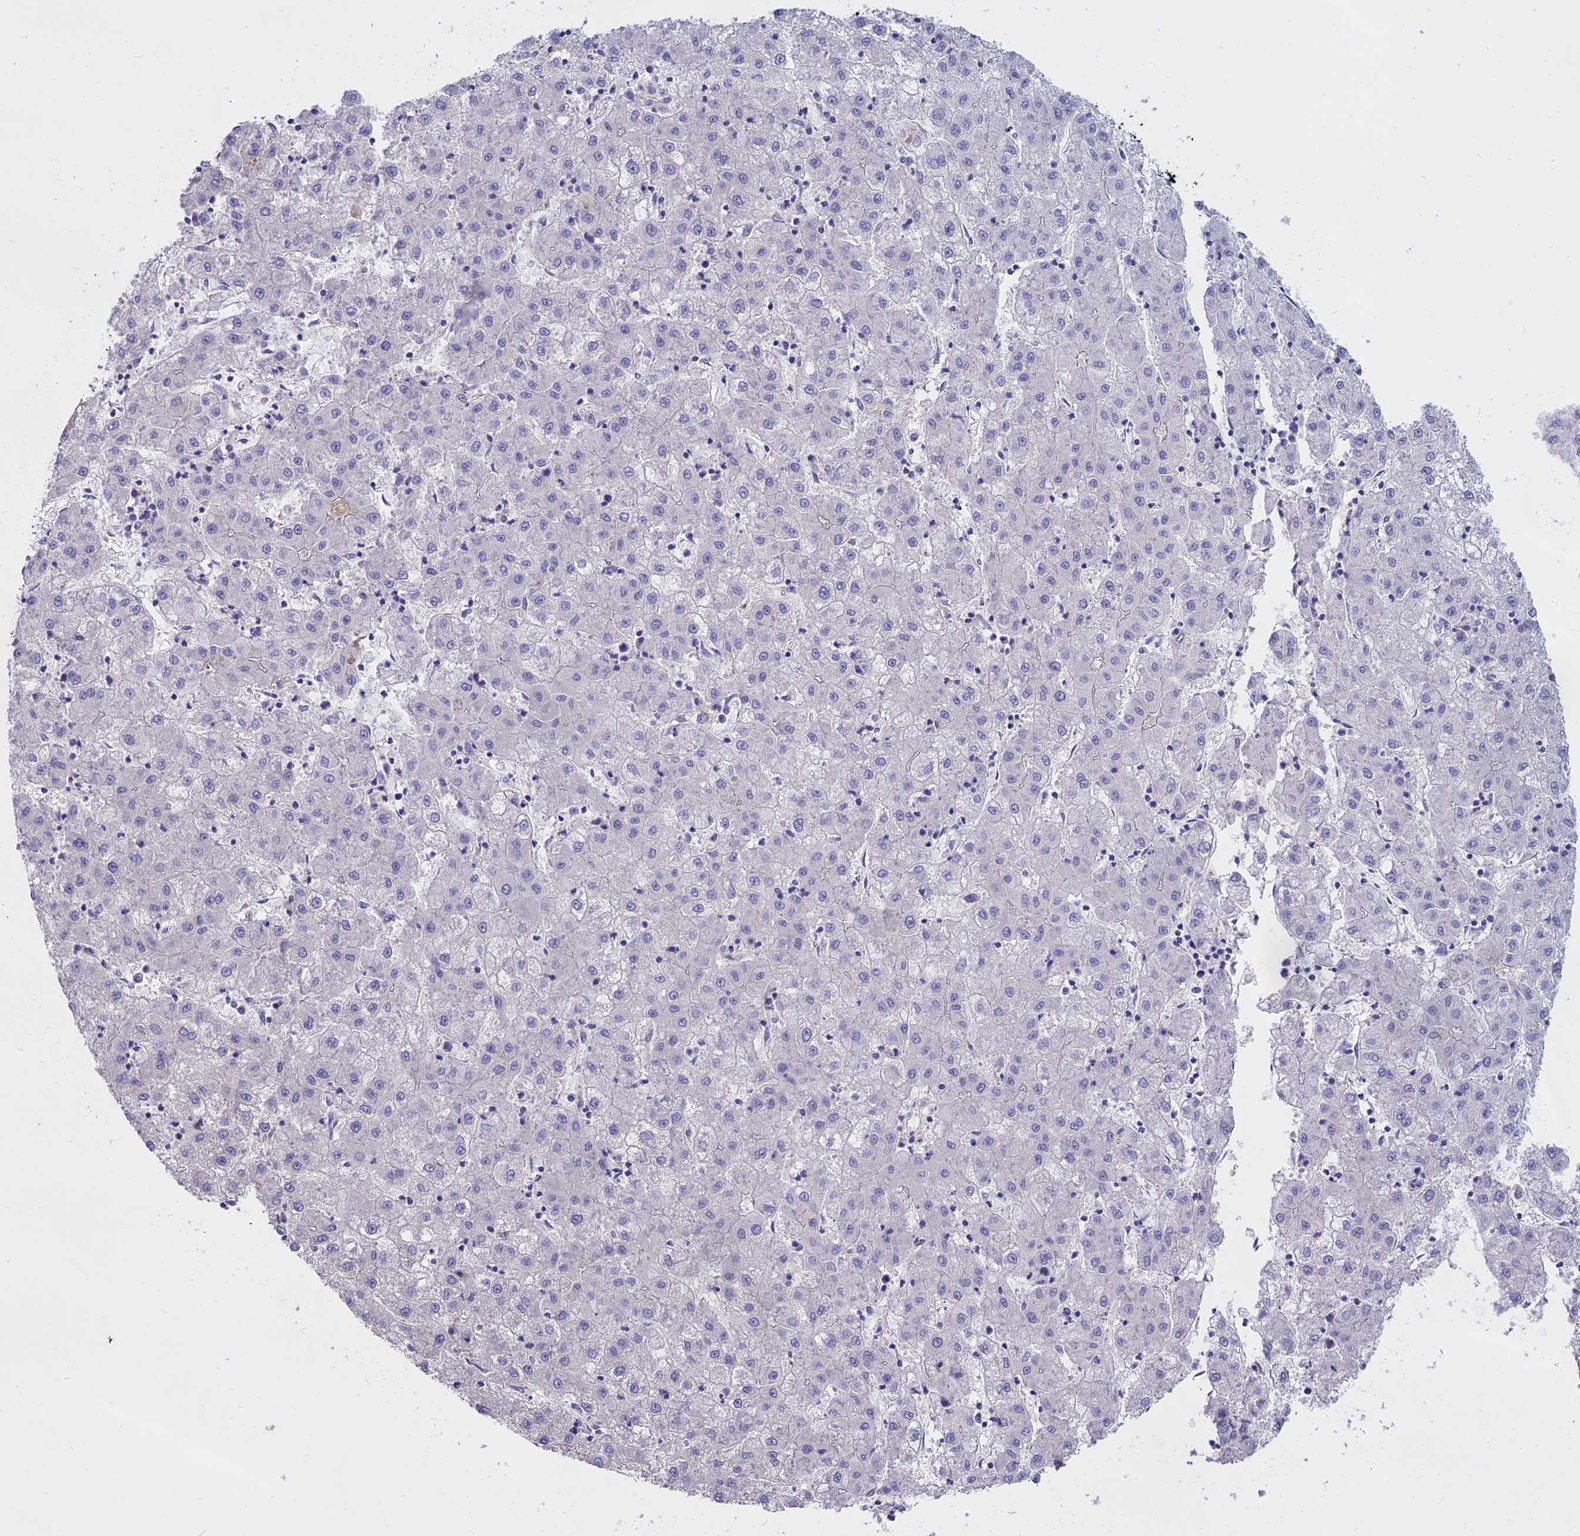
{"staining": {"intensity": "negative", "quantity": "none", "location": "none"}, "tissue": "liver cancer", "cell_type": "Tumor cells", "image_type": "cancer", "snomed": [{"axis": "morphology", "description": "Carcinoma, Hepatocellular, NOS"}, {"axis": "topography", "description": "Liver"}], "caption": "This is a photomicrograph of immunohistochemistry staining of liver cancer, which shows no expression in tumor cells. (DAB immunohistochemistry visualized using brightfield microscopy, high magnification).", "gene": "WFDC2", "patient": {"sex": "male", "age": 72}}